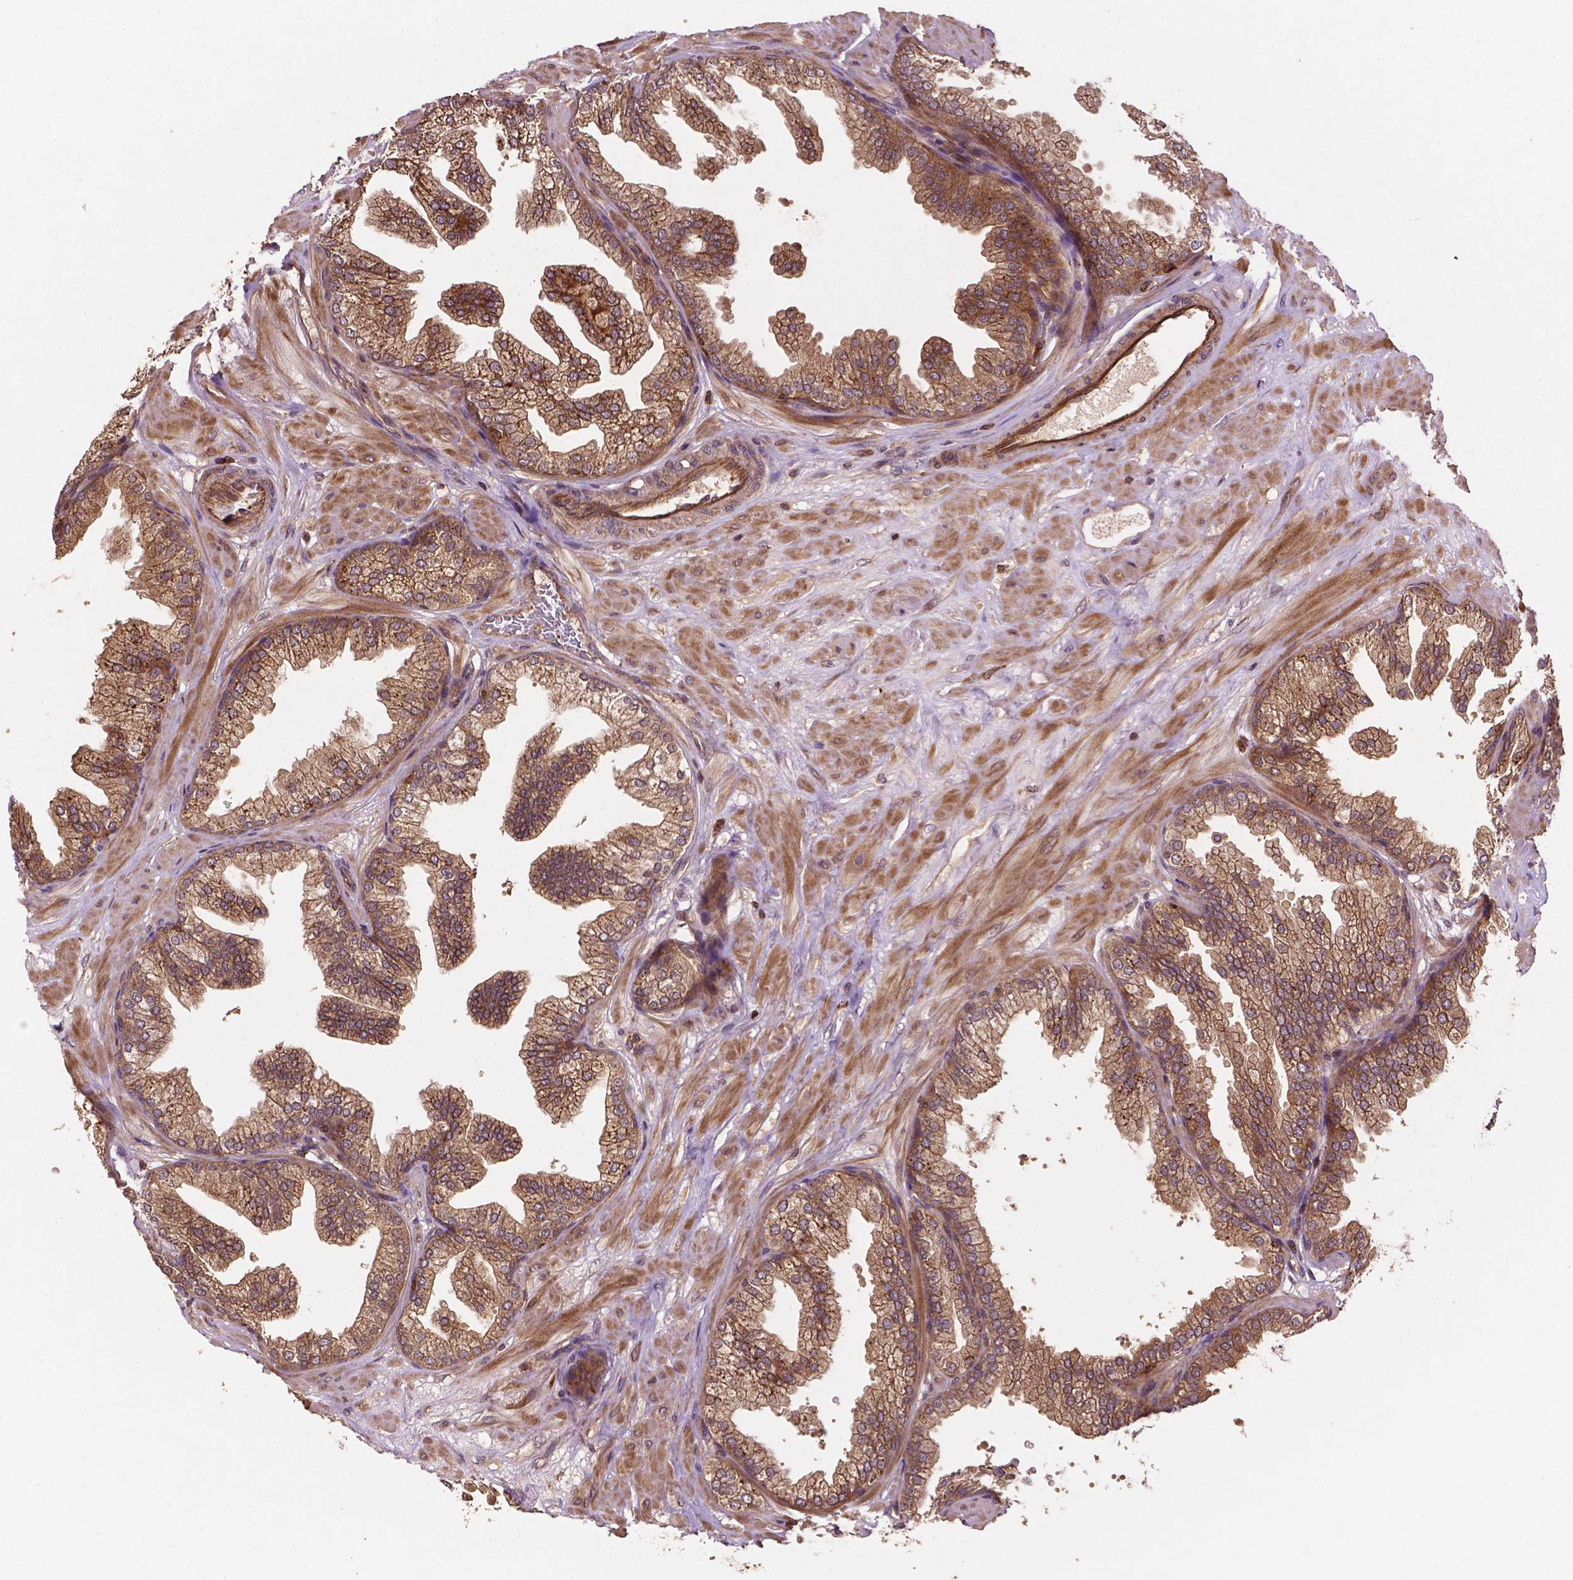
{"staining": {"intensity": "moderate", "quantity": ">75%", "location": "cytoplasmic/membranous"}, "tissue": "prostate", "cell_type": "Glandular cells", "image_type": "normal", "snomed": [{"axis": "morphology", "description": "Normal tissue, NOS"}, {"axis": "topography", "description": "Prostate"}], "caption": "Immunohistochemical staining of normal prostate shows medium levels of moderate cytoplasmic/membranous positivity in about >75% of glandular cells.", "gene": "ZMYND19", "patient": {"sex": "male", "age": 37}}